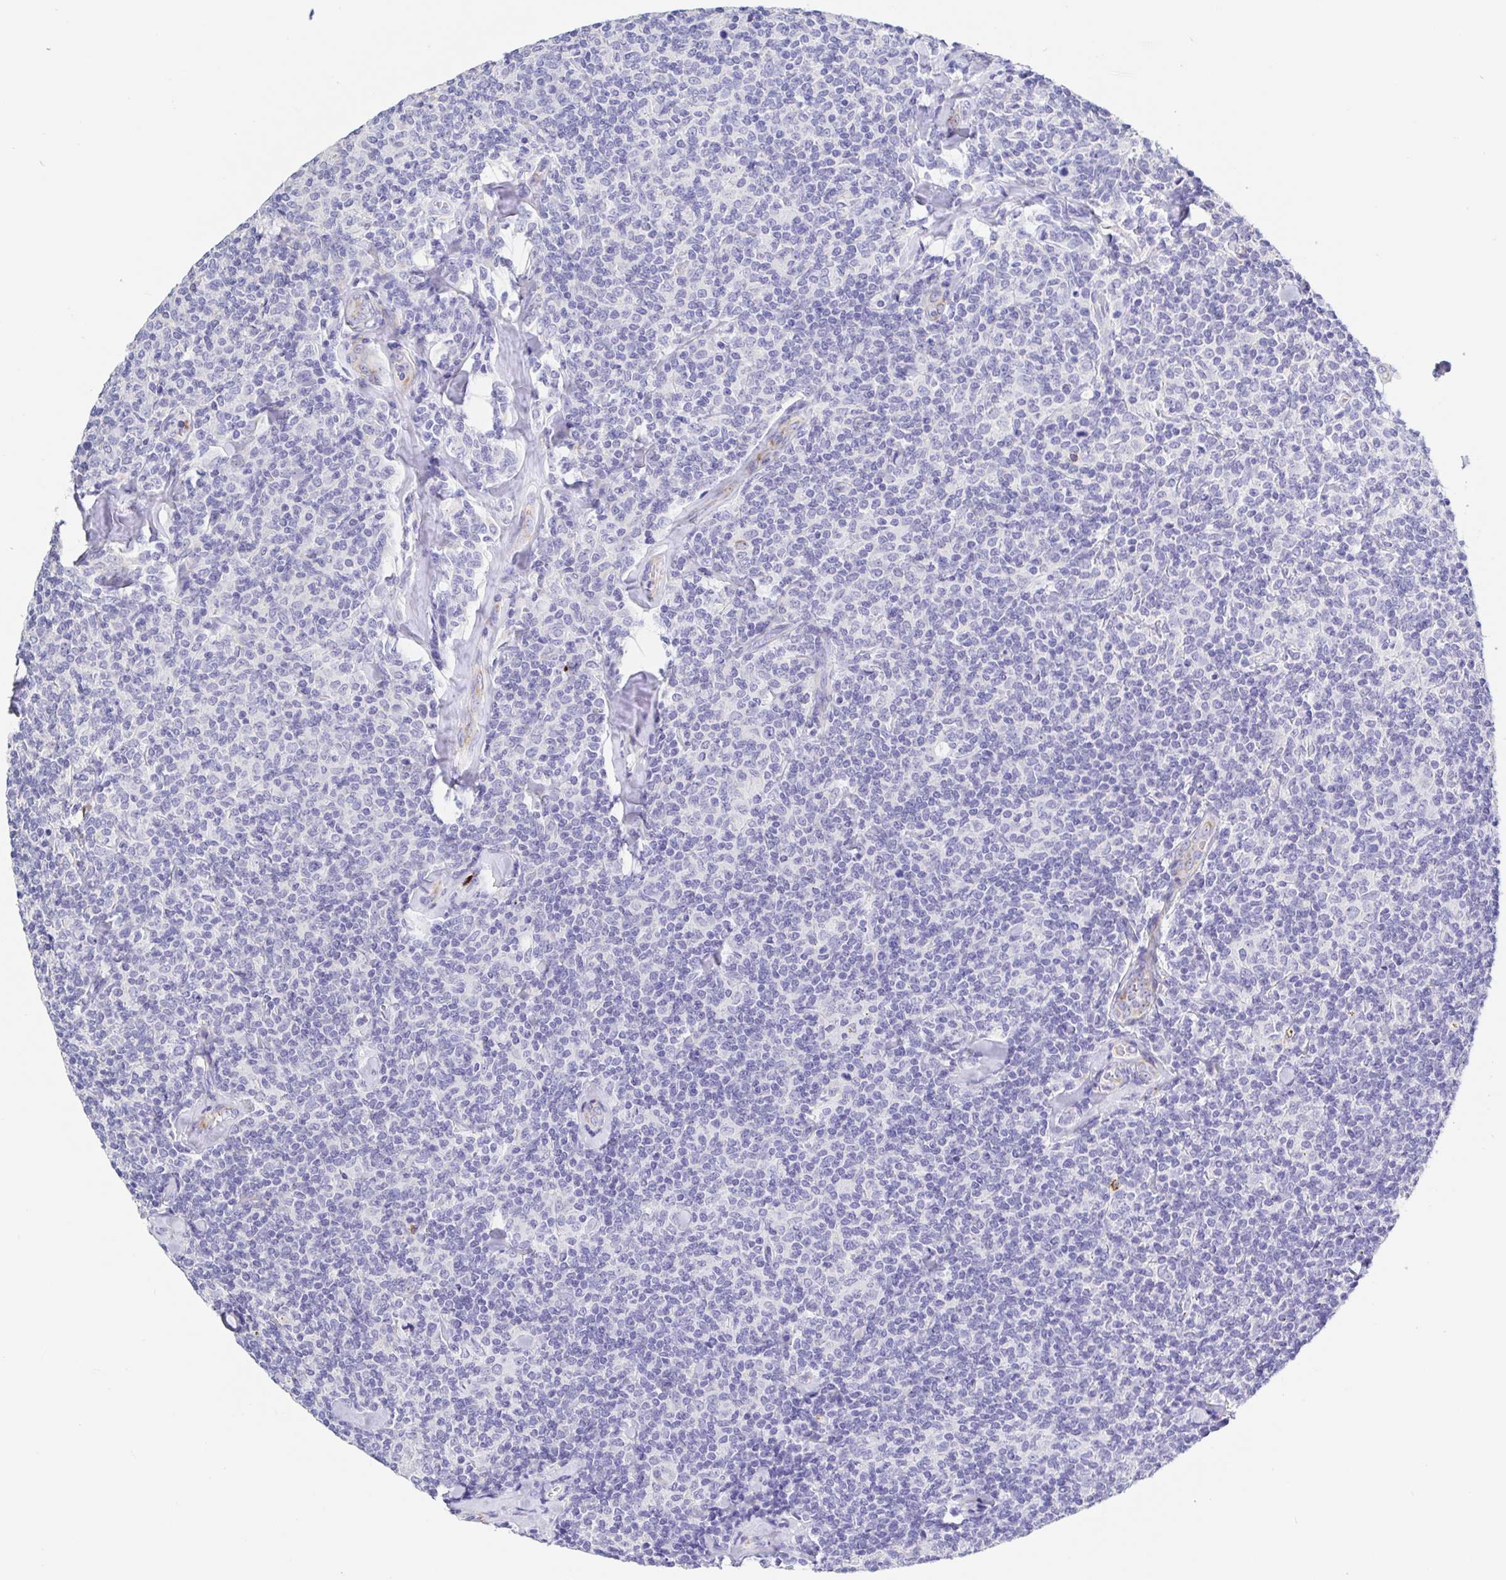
{"staining": {"intensity": "negative", "quantity": "none", "location": "none"}, "tissue": "lymphoma", "cell_type": "Tumor cells", "image_type": "cancer", "snomed": [{"axis": "morphology", "description": "Malignant lymphoma, non-Hodgkin's type, Low grade"}, {"axis": "topography", "description": "Lymph node"}], "caption": "Immunohistochemistry photomicrograph of neoplastic tissue: human lymphoma stained with DAB demonstrates no significant protein positivity in tumor cells.", "gene": "MAOA", "patient": {"sex": "female", "age": 56}}